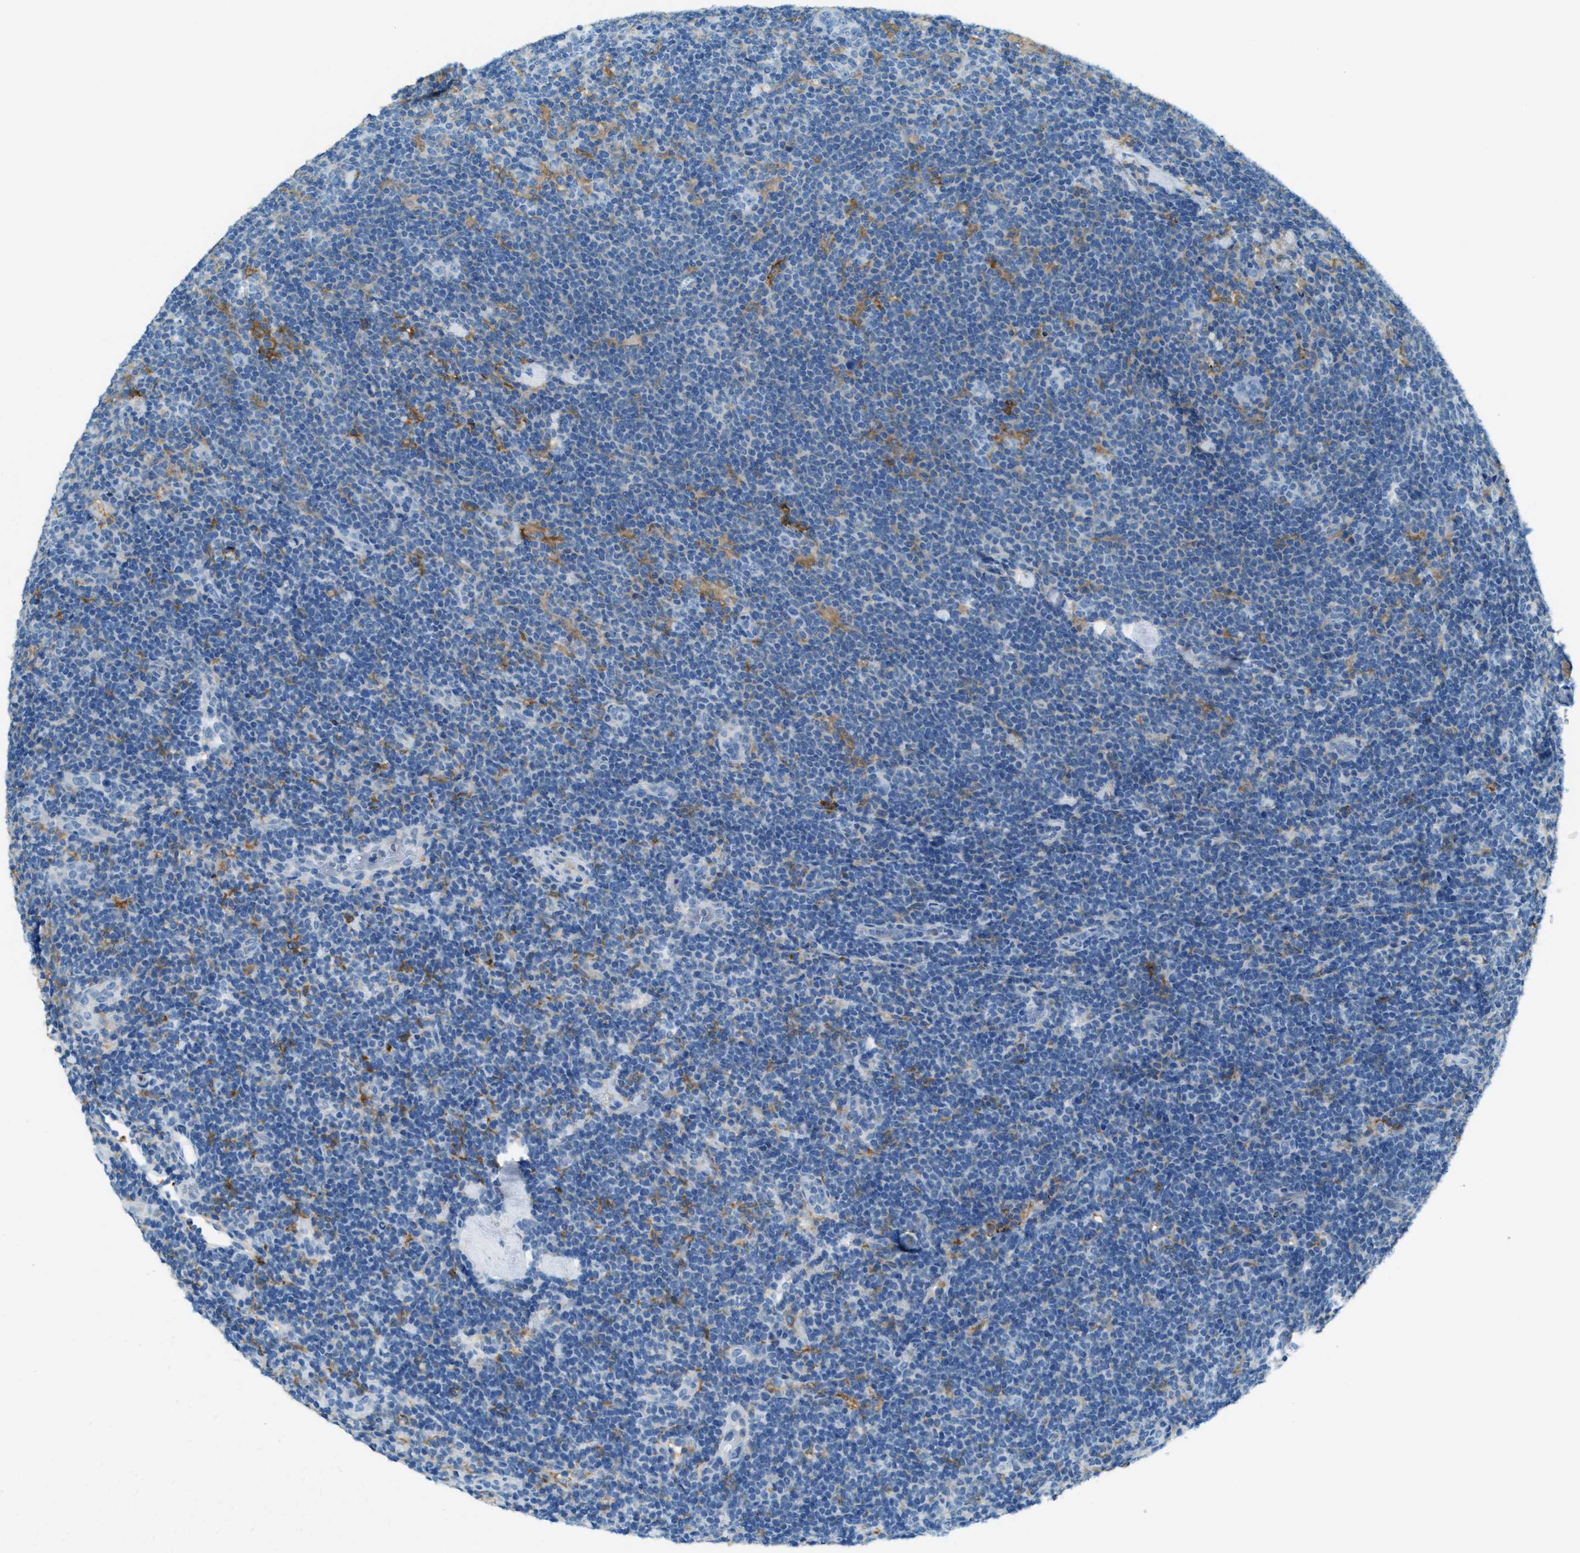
{"staining": {"intensity": "negative", "quantity": "none", "location": "none"}, "tissue": "lymphoma", "cell_type": "Tumor cells", "image_type": "cancer", "snomed": [{"axis": "morphology", "description": "Hodgkin's disease, NOS"}, {"axis": "topography", "description": "Lymph node"}], "caption": "Human lymphoma stained for a protein using immunohistochemistry (IHC) demonstrates no expression in tumor cells.", "gene": "MATCAP2", "patient": {"sex": "female", "age": 57}}